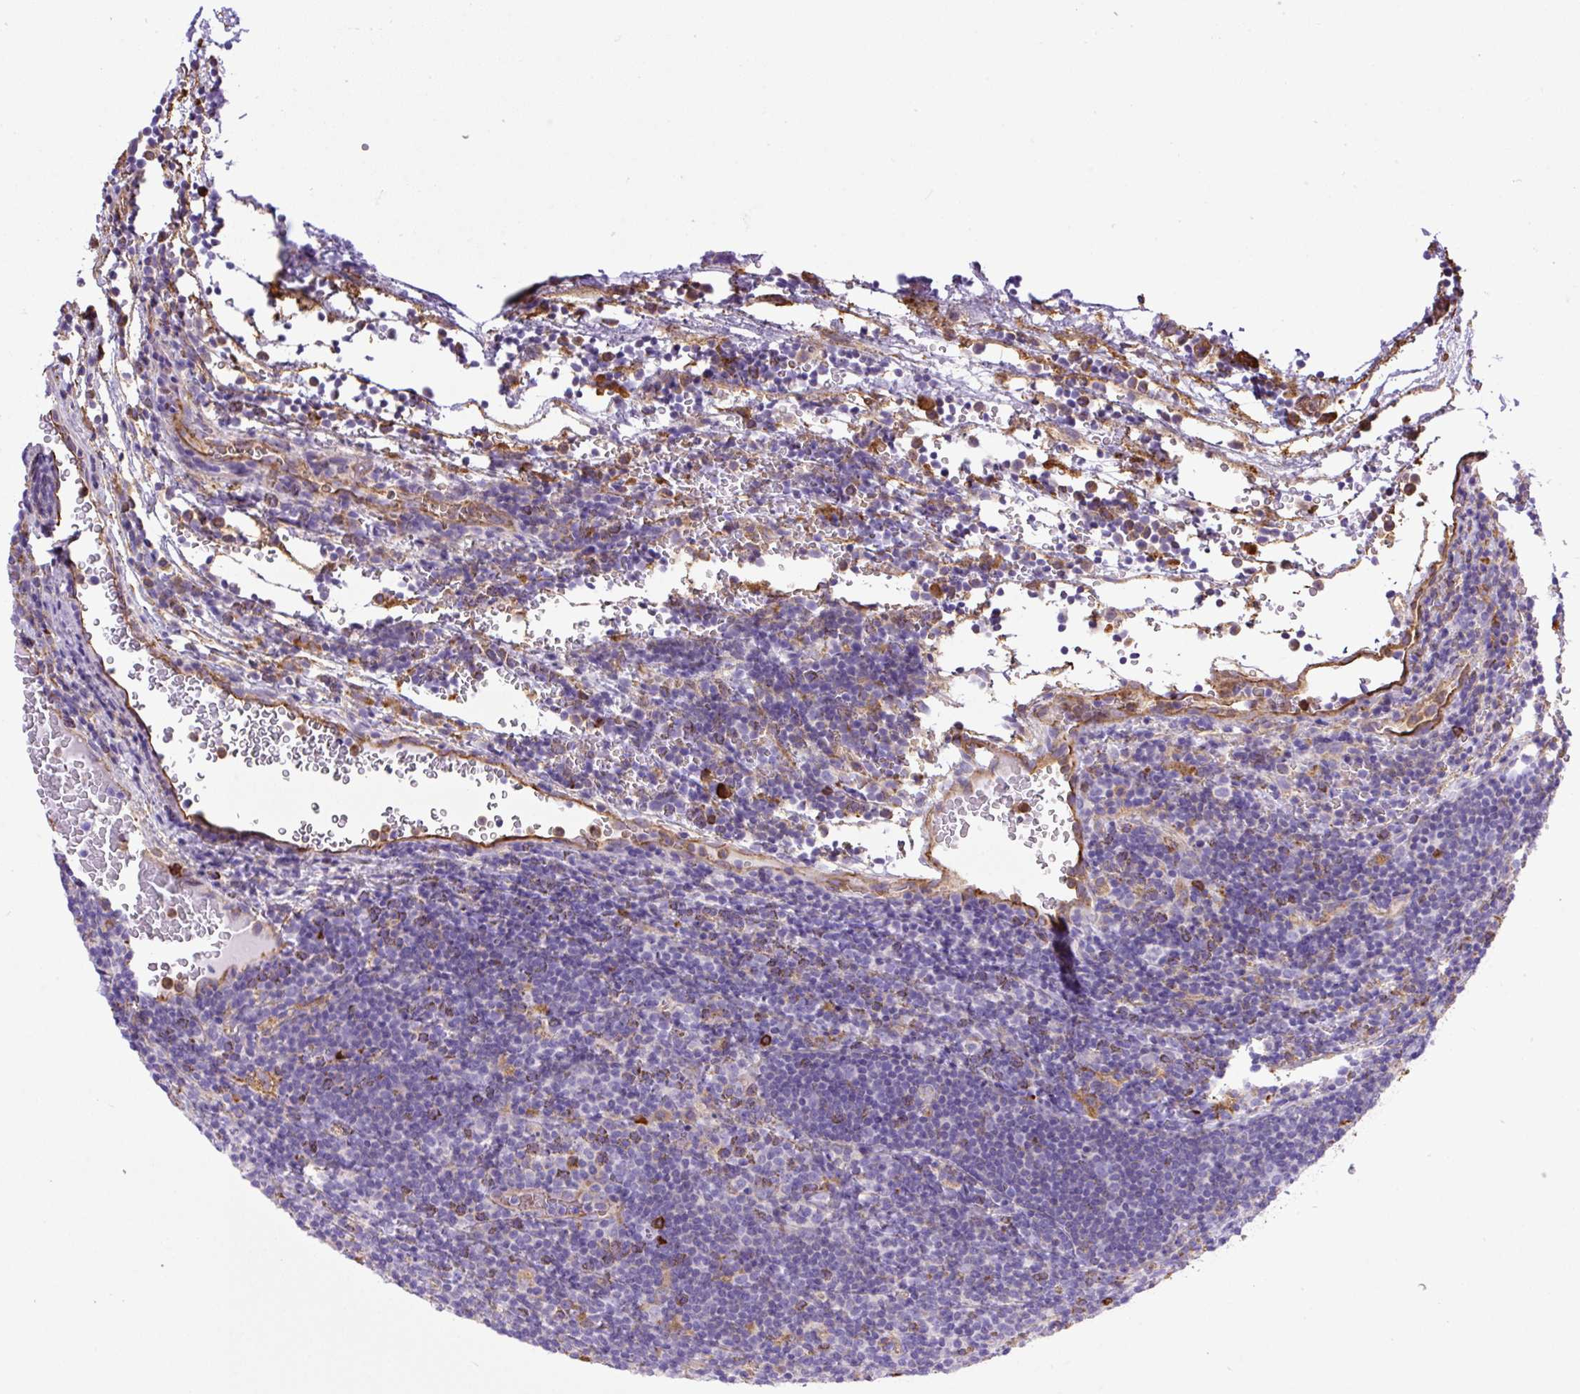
{"staining": {"intensity": "negative", "quantity": "none", "location": "none"}, "tissue": "lymphoma", "cell_type": "Tumor cells", "image_type": "cancer", "snomed": [{"axis": "morphology", "description": "Hodgkin's disease, NOS"}, {"axis": "topography", "description": "Lymph node"}], "caption": "The image exhibits no significant positivity in tumor cells of lymphoma.", "gene": "MAGEB5", "patient": {"sex": "female", "age": 57}}